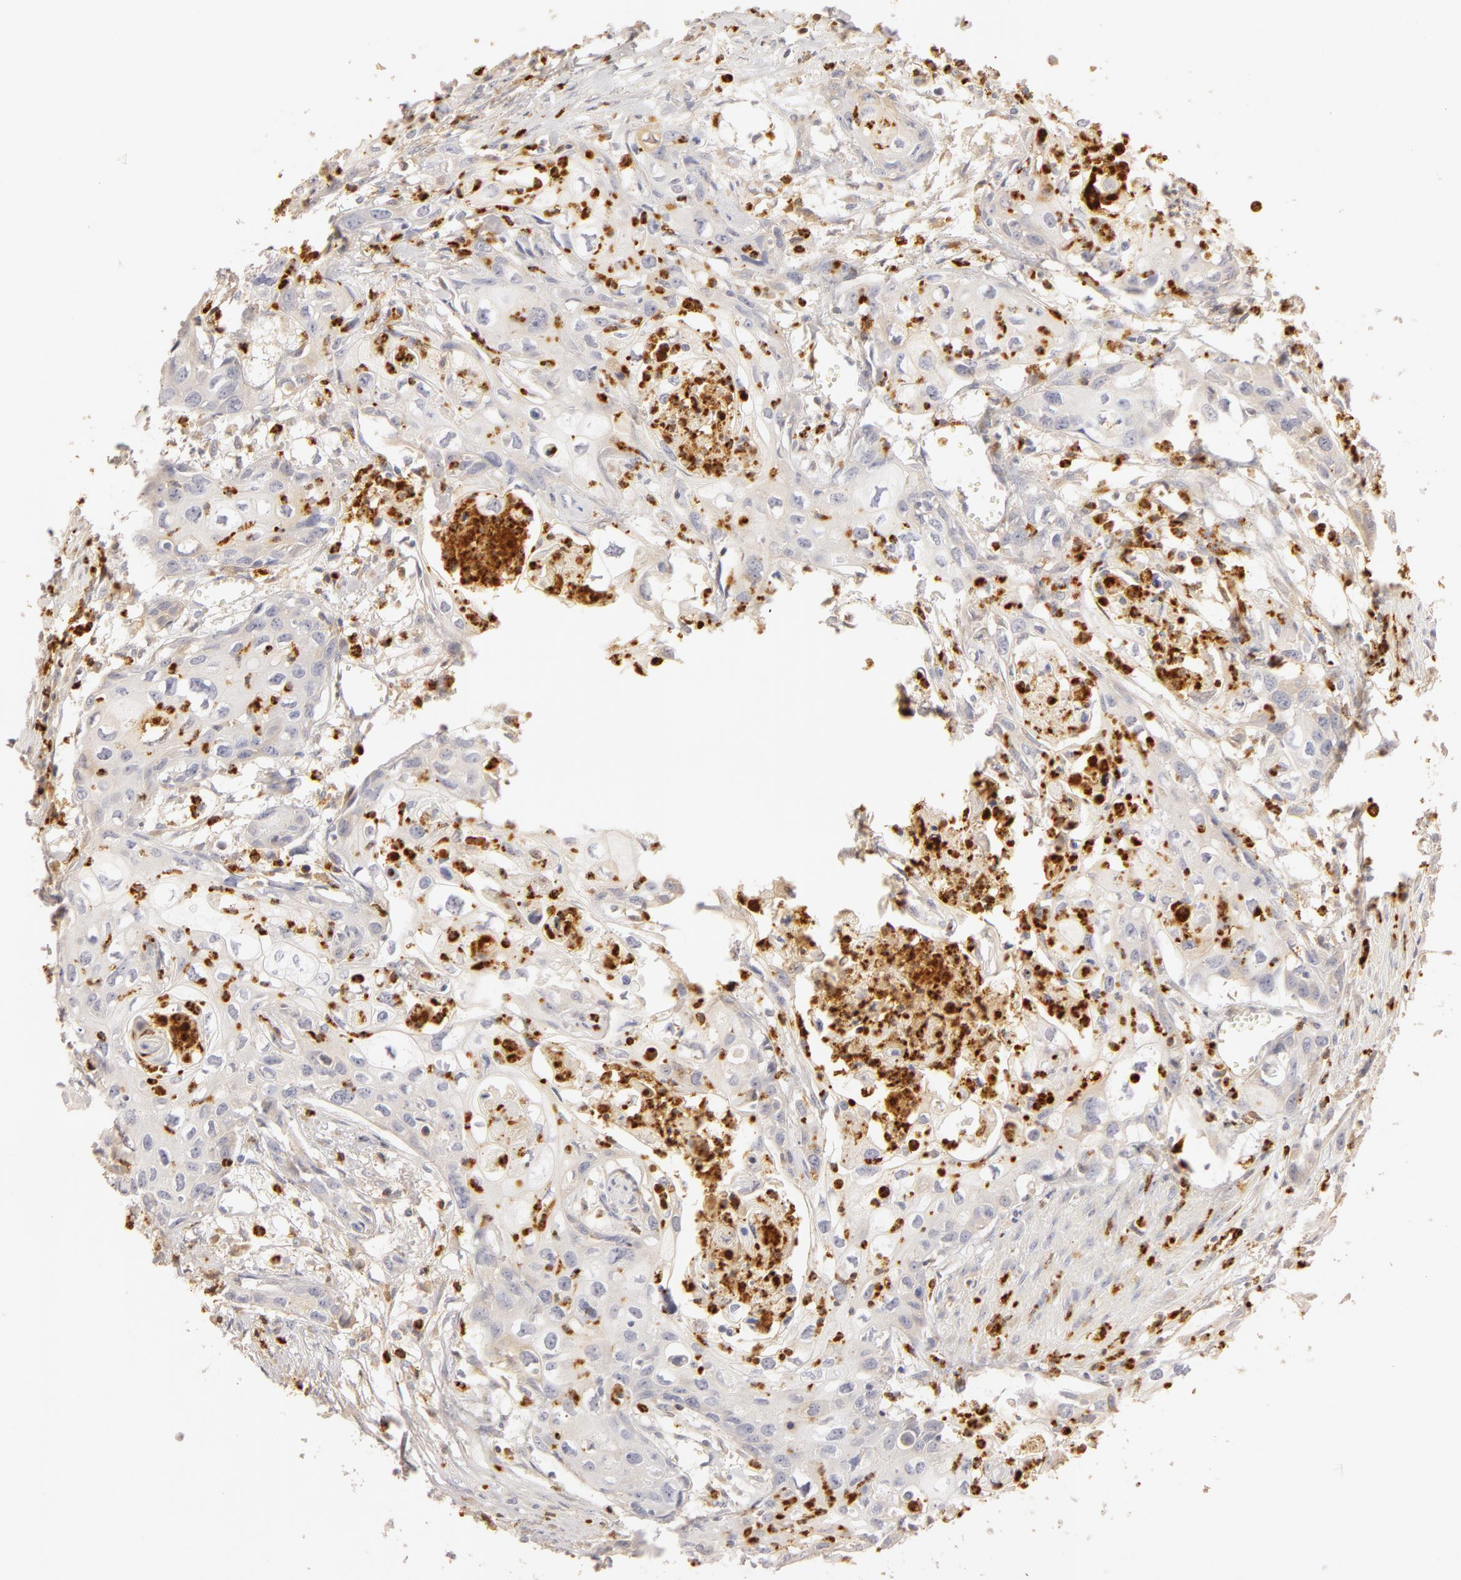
{"staining": {"intensity": "negative", "quantity": "none", "location": "none"}, "tissue": "urothelial cancer", "cell_type": "Tumor cells", "image_type": "cancer", "snomed": [{"axis": "morphology", "description": "Urothelial carcinoma, High grade"}, {"axis": "topography", "description": "Urinary bladder"}], "caption": "Tumor cells are negative for brown protein staining in urothelial carcinoma (high-grade).", "gene": "C1R", "patient": {"sex": "male", "age": 54}}